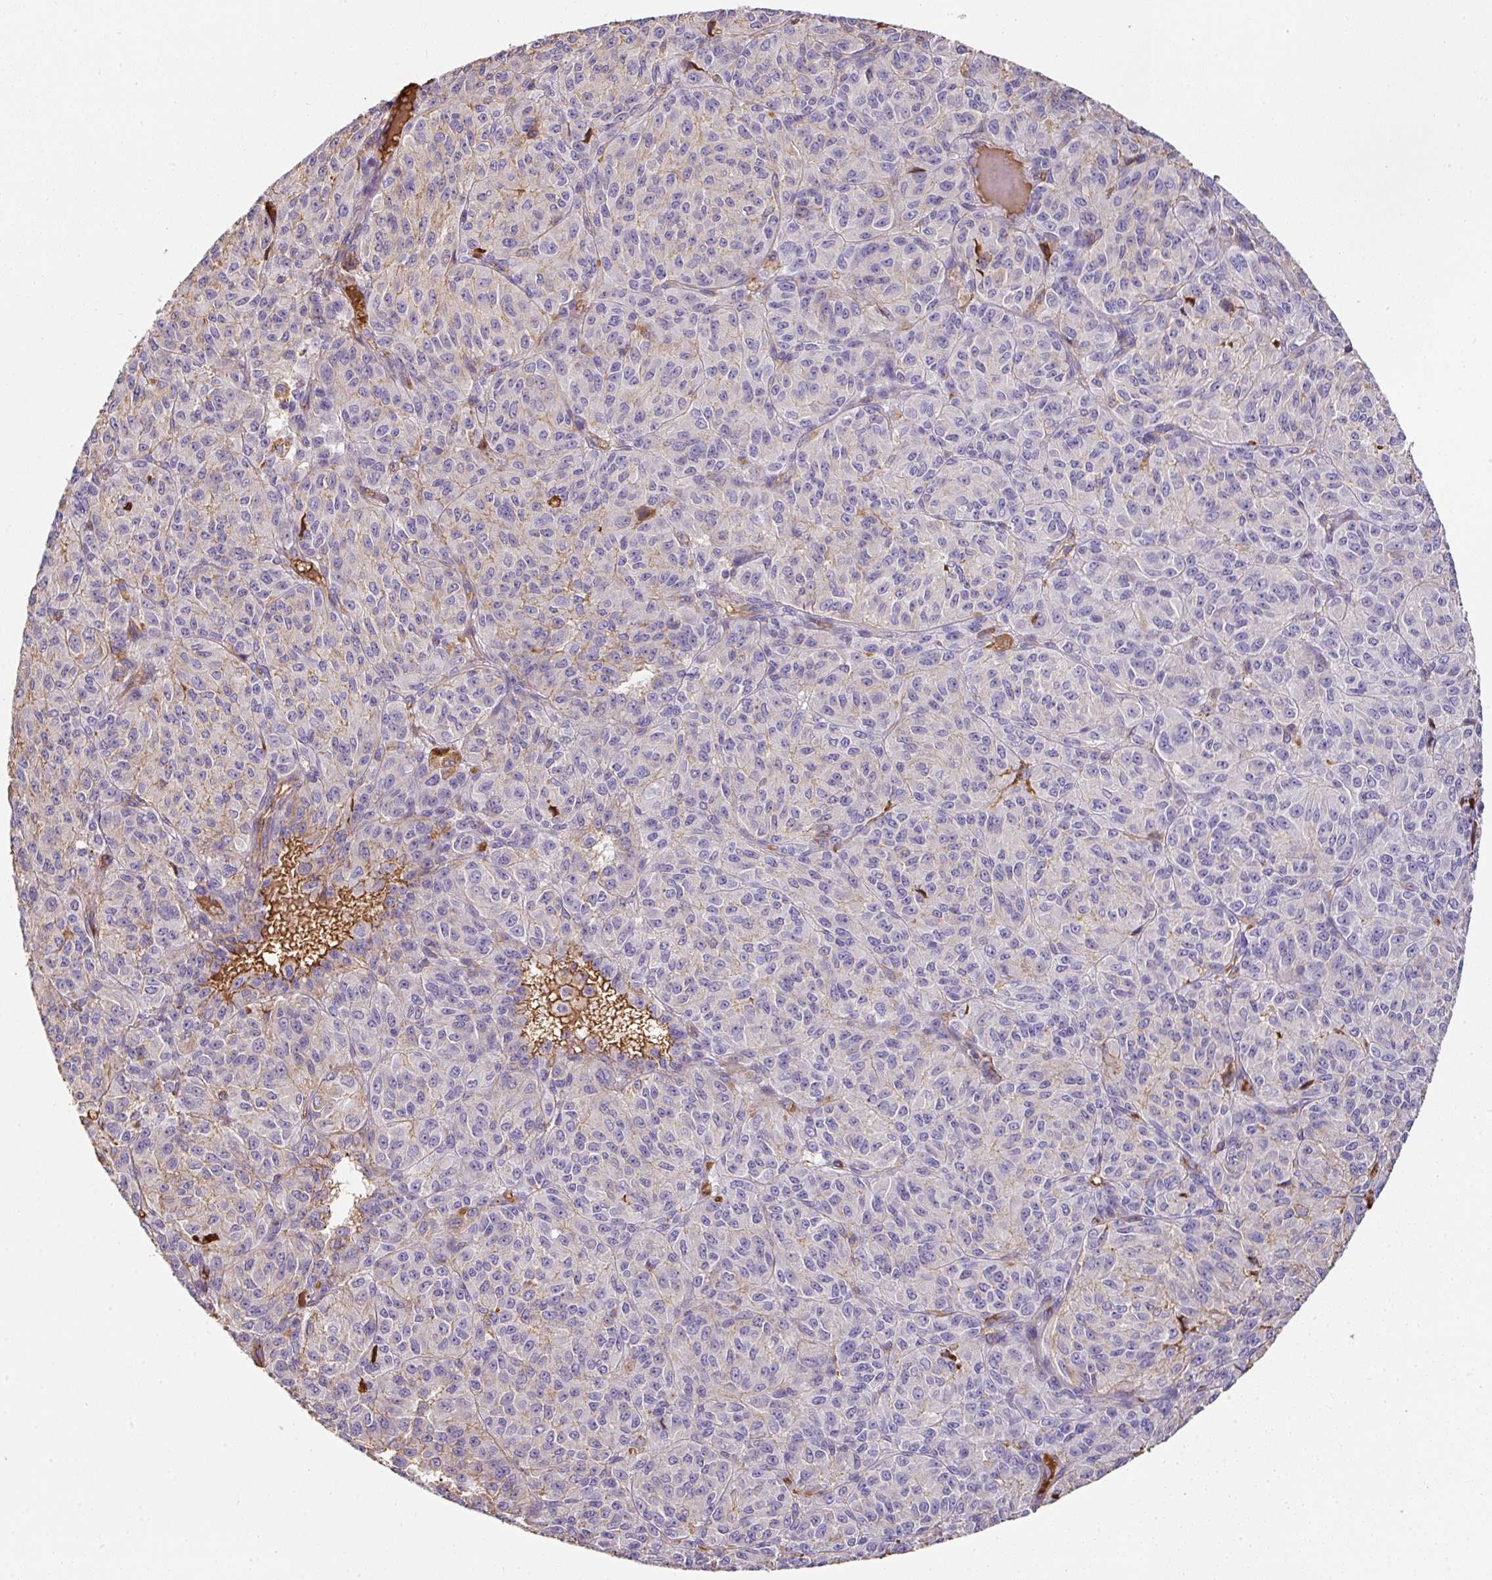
{"staining": {"intensity": "negative", "quantity": "none", "location": "none"}, "tissue": "melanoma", "cell_type": "Tumor cells", "image_type": "cancer", "snomed": [{"axis": "morphology", "description": "Malignant melanoma, Metastatic site"}, {"axis": "topography", "description": "Brain"}], "caption": "Tumor cells show no significant protein expression in malignant melanoma (metastatic site).", "gene": "CCZ1", "patient": {"sex": "female", "age": 56}}